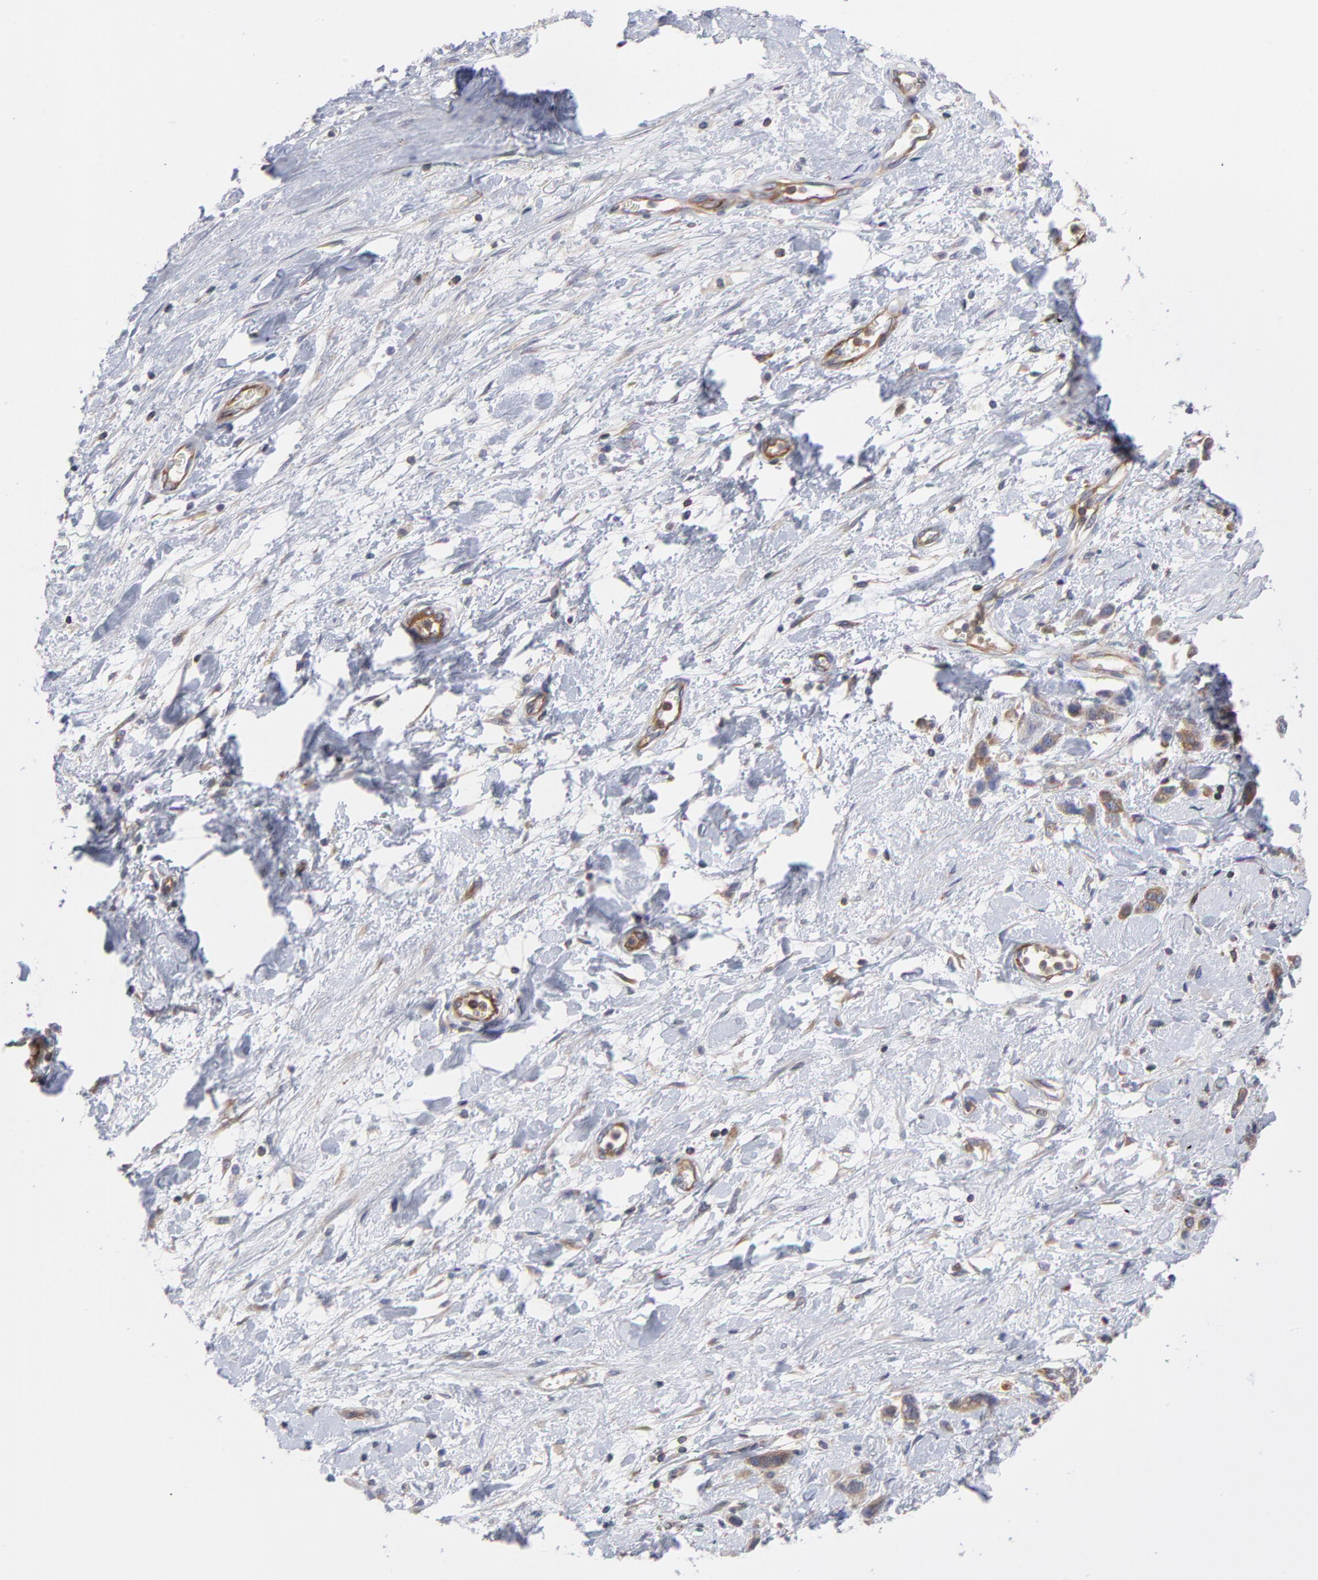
{"staining": {"intensity": "weak", "quantity": ">75%", "location": "cytoplasmic/membranous"}, "tissue": "stomach cancer", "cell_type": "Tumor cells", "image_type": "cancer", "snomed": [{"axis": "morphology", "description": "Normal tissue, NOS"}, {"axis": "morphology", "description": "Adenocarcinoma, NOS"}, {"axis": "morphology", "description": "Adenocarcinoma, High grade"}, {"axis": "topography", "description": "Stomach, upper"}, {"axis": "topography", "description": "Stomach"}], "caption": "Approximately >75% of tumor cells in human adenocarcinoma (stomach) display weak cytoplasmic/membranous protein staining as visualized by brown immunohistochemical staining.", "gene": "NFKBIA", "patient": {"sex": "female", "age": 65}}